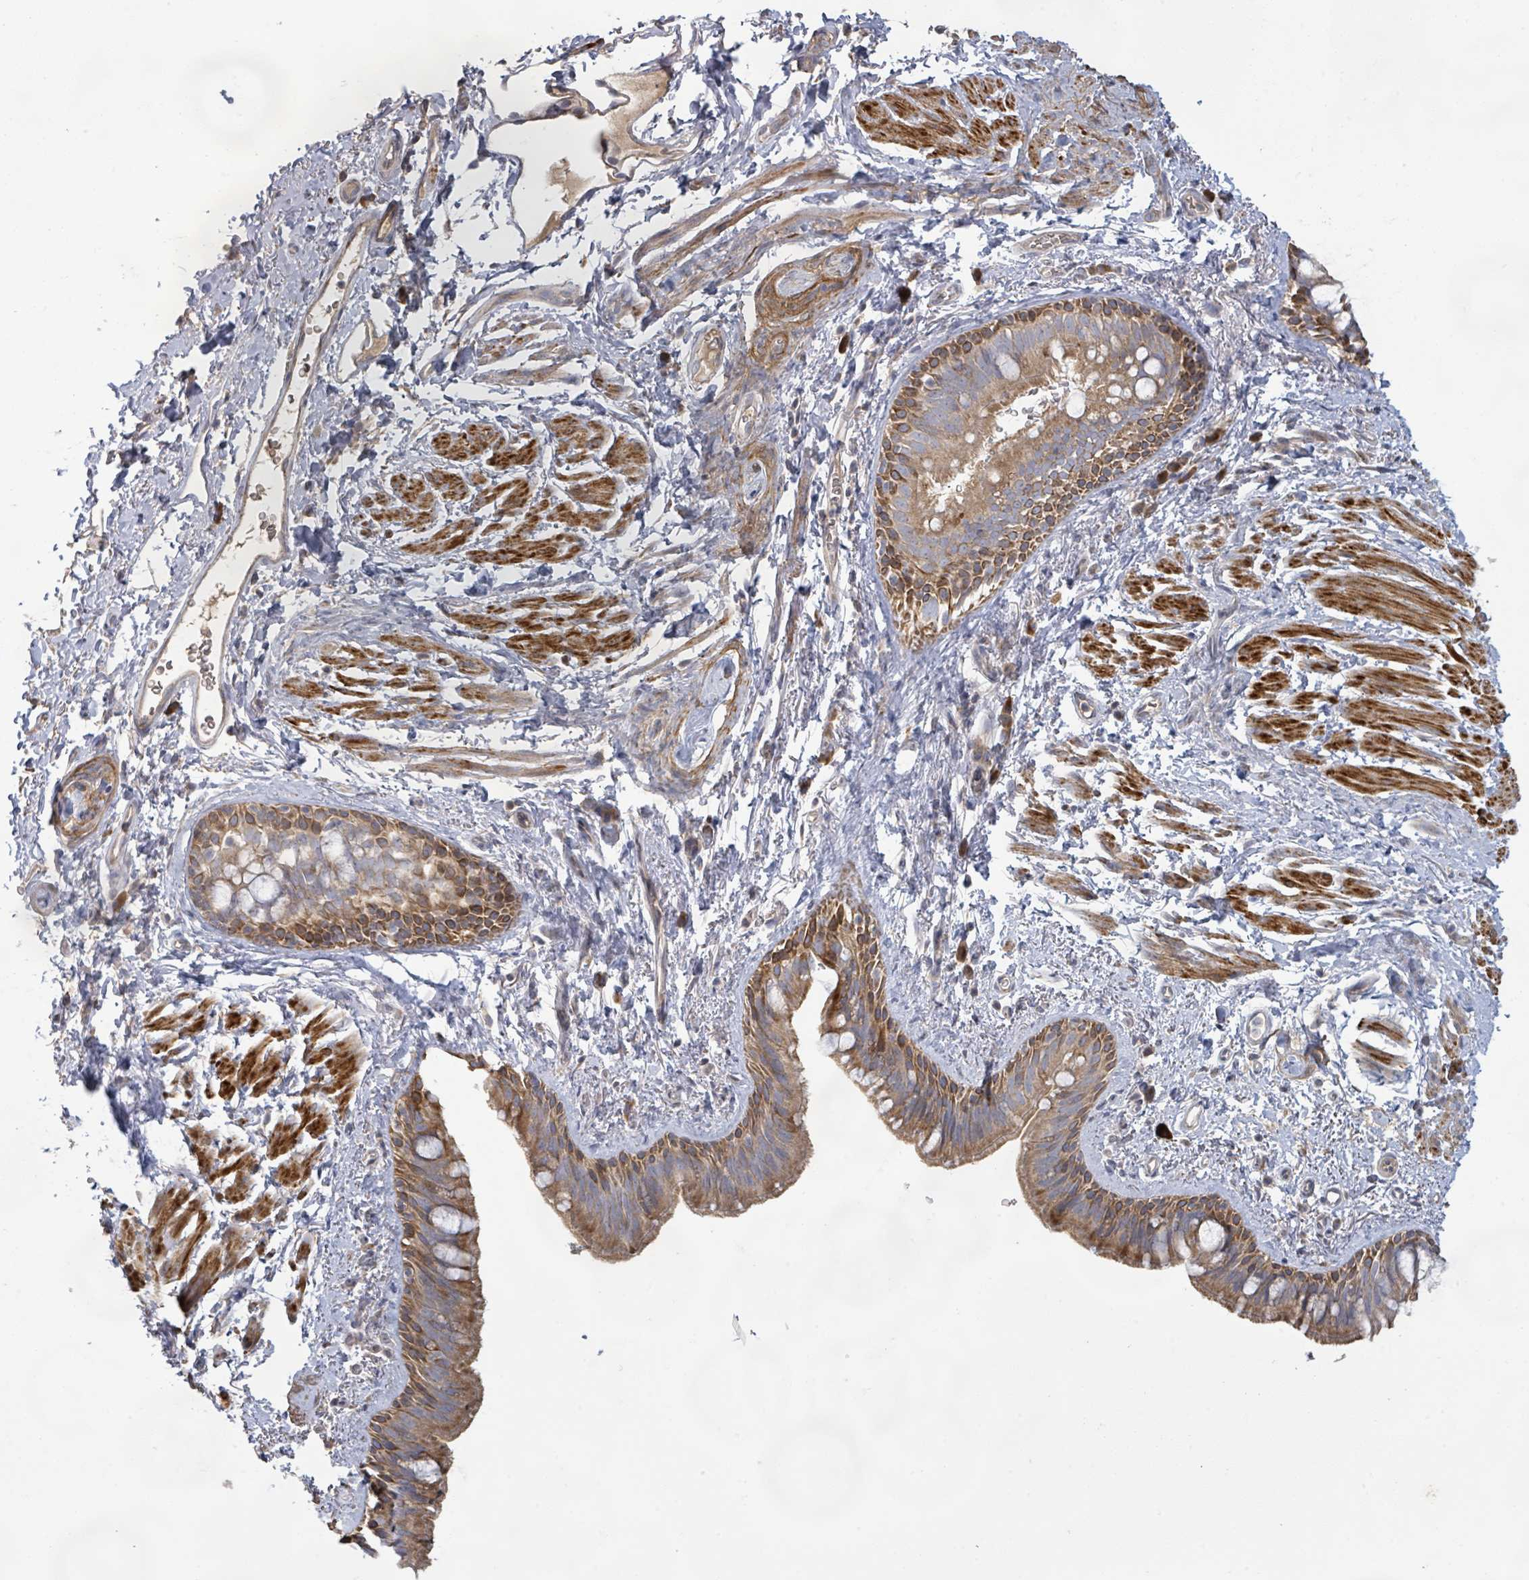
{"staining": {"intensity": "moderate", "quantity": ">75%", "location": "cytoplasmic/membranous"}, "tissue": "bronchus", "cell_type": "Respiratory epithelial cells", "image_type": "normal", "snomed": [{"axis": "morphology", "description": "Normal tissue, NOS"}, {"axis": "morphology", "description": "Squamous cell carcinoma, NOS"}, {"axis": "topography", "description": "Bronchus"}, {"axis": "topography", "description": "Lung"}], "caption": "High-magnification brightfield microscopy of unremarkable bronchus stained with DAB (3,3'-diaminobenzidine) (brown) and counterstained with hematoxylin (blue). respiratory epithelial cells exhibit moderate cytoplasmic/membranous staining is seen in about>75% of cells.", "gene": "KCNS2", "patient": {"sex": "female", "age": 70}}